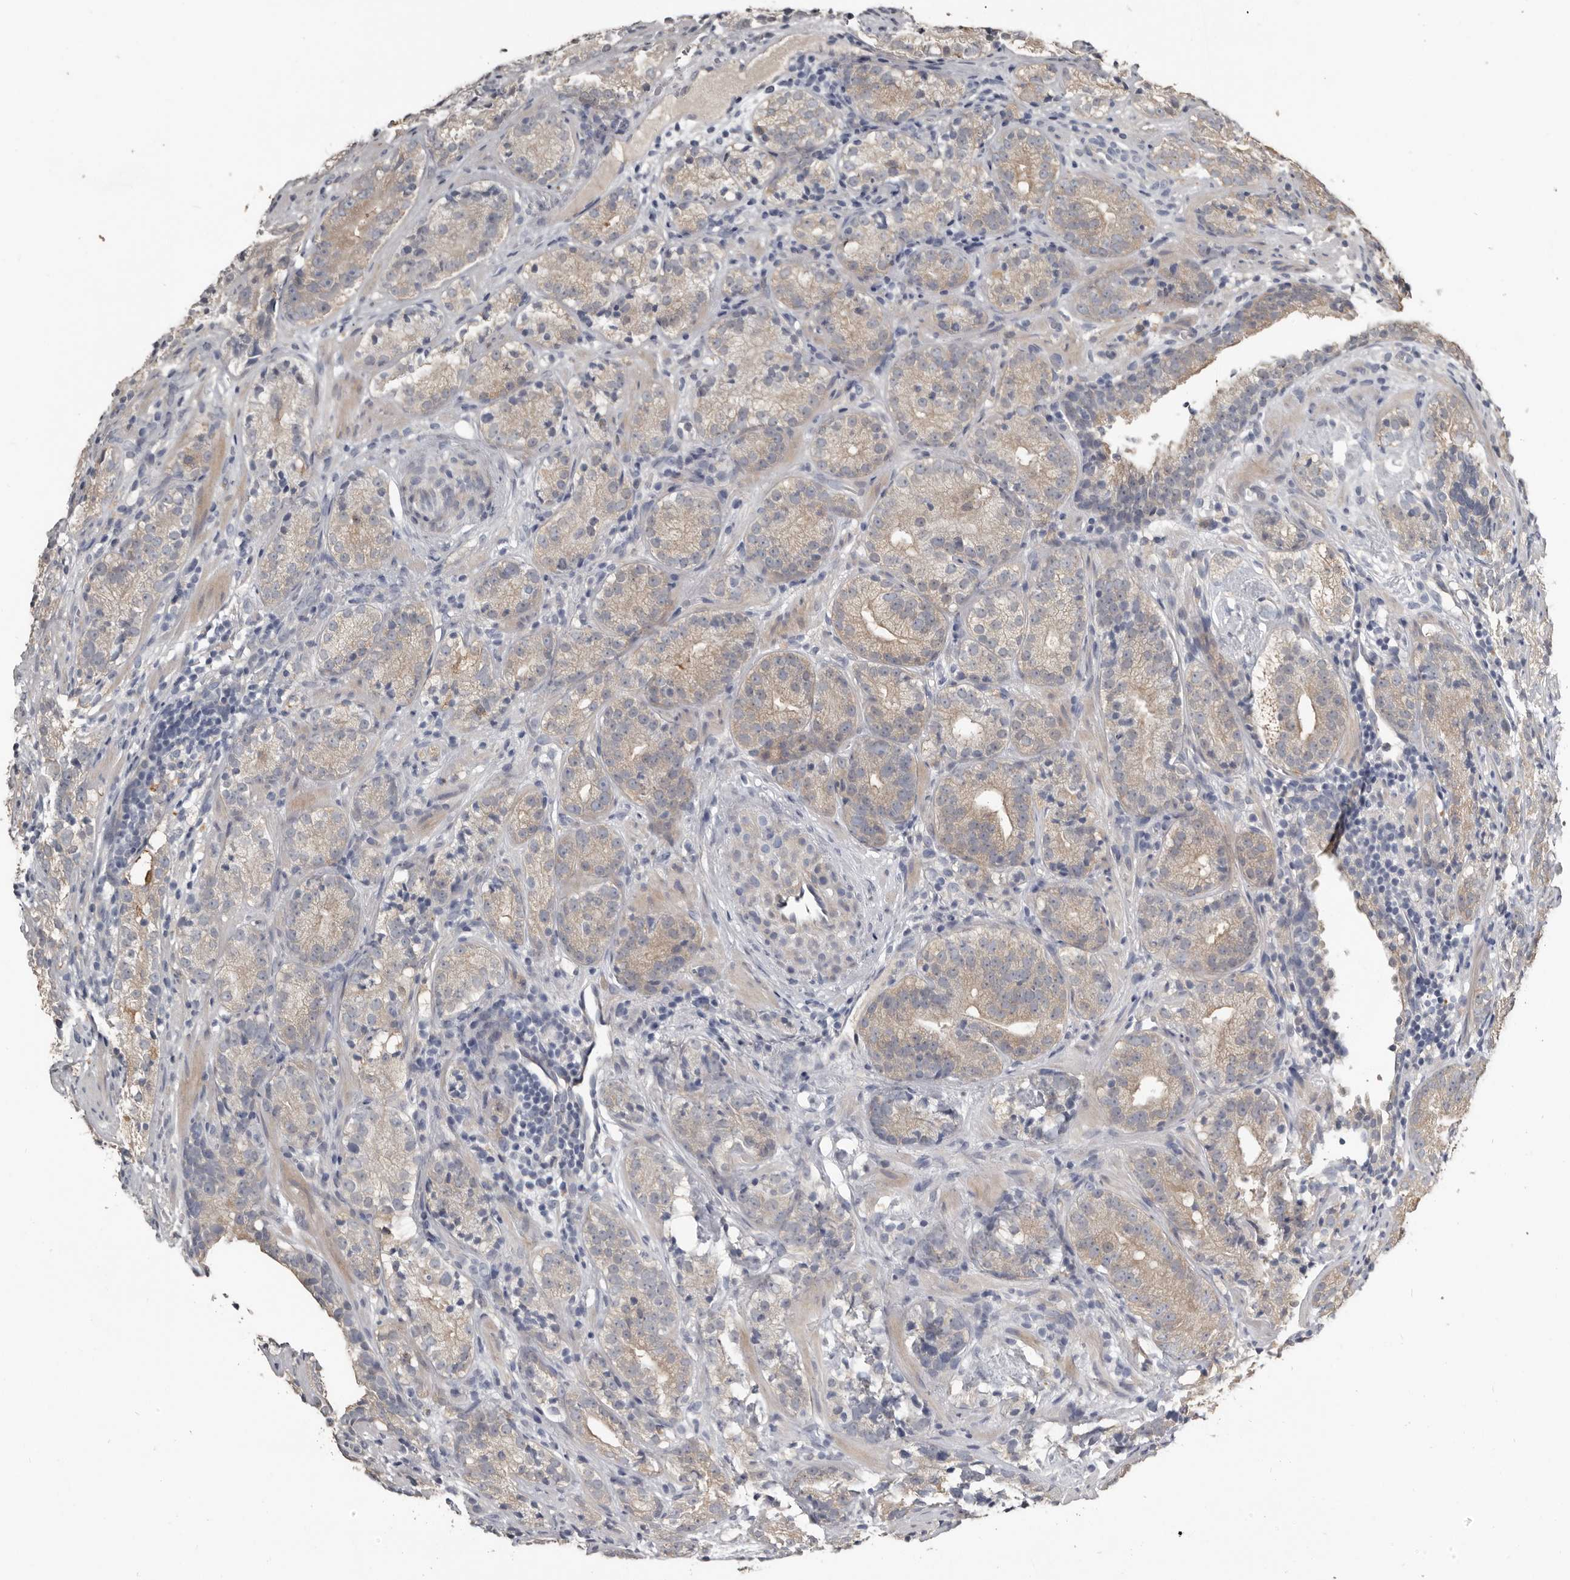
{"staining": {"intensity": "weak", "quantity": ">75%", "location": "cytoplasmic/membranous"}, "tissue": "prostate cancer", "cell_type": "Tumor cells", "image_type": "cancer", "snomed": [{"axis": "morphology", "description": "Adenocarcinoma, High grade"}, {"axis": "topography", "description": "Prostate"}], "caption": "Immunohistochemical staining of human prostate high-grade adenocarcinoma displays weak cytoplasmic/membranous protein positivity in about >75% of tumor cells.", "gene": "KCNJ8", "patient": {"sex": "male", "age": 56}}